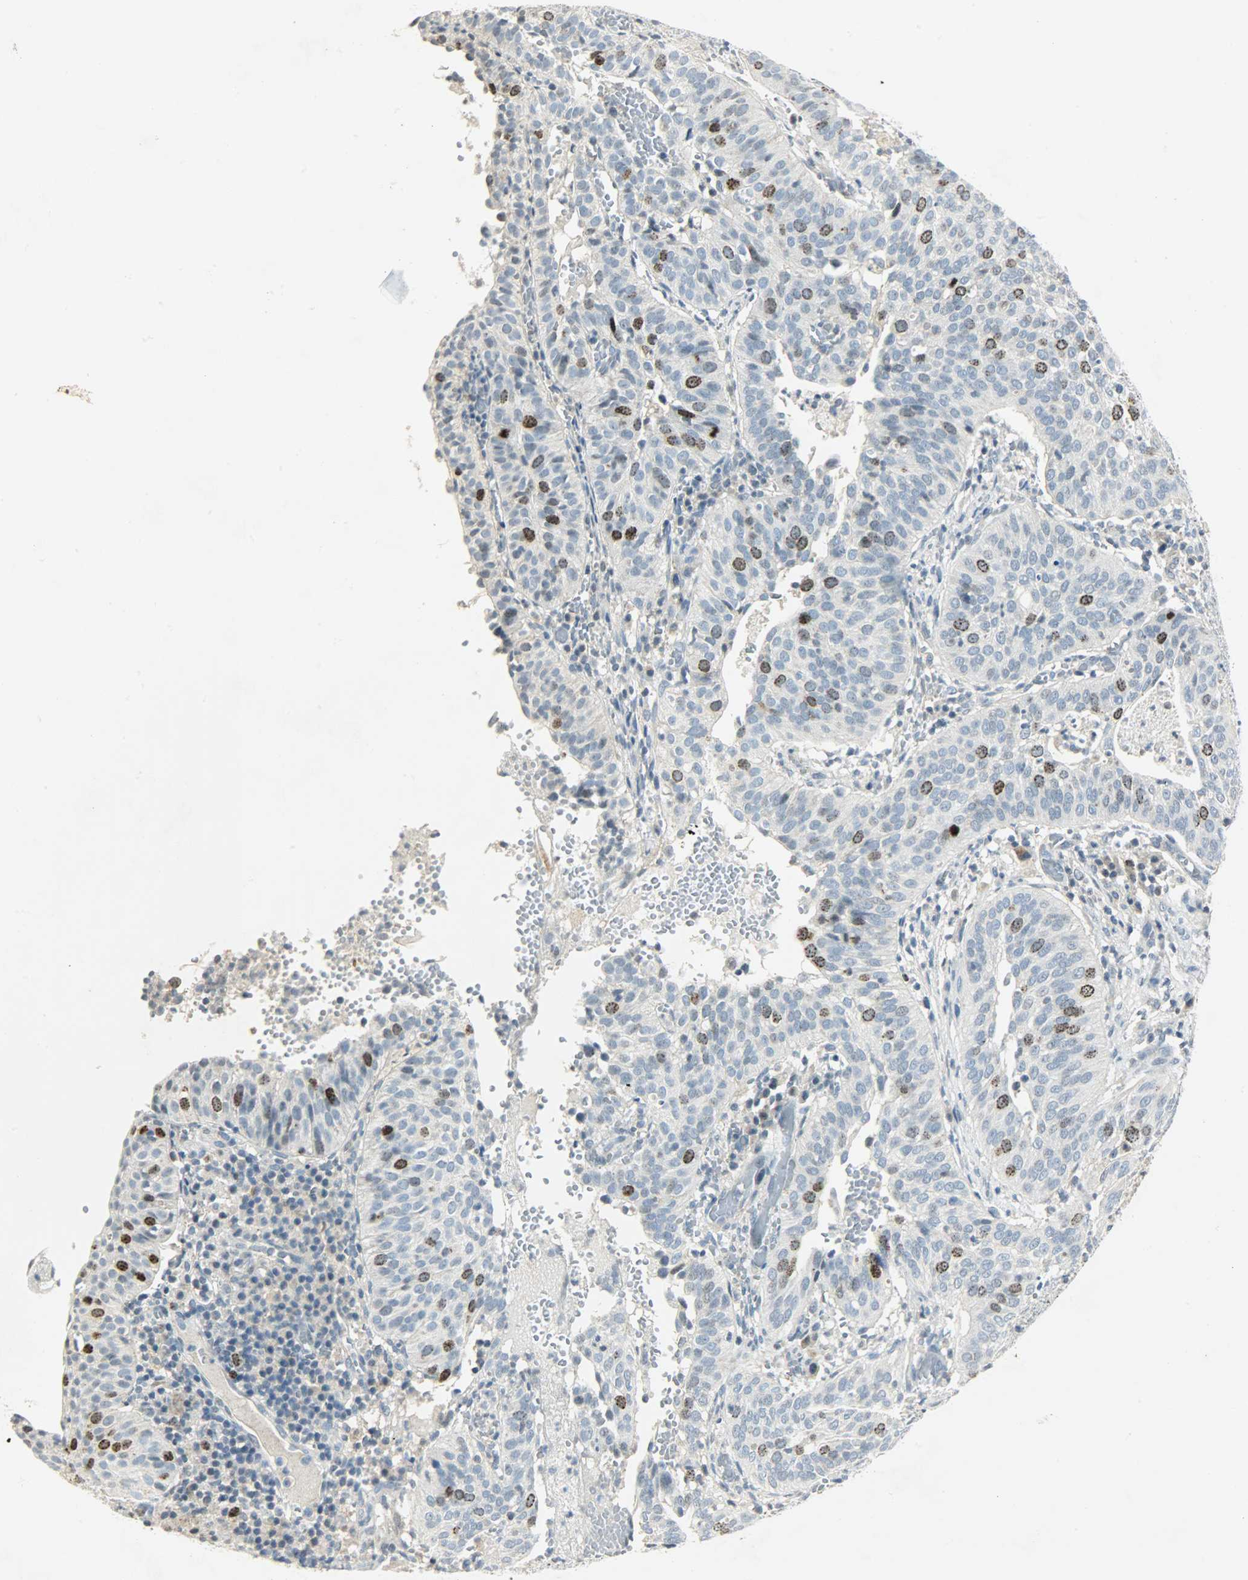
{"staining": {"intensity": "moderate", "quantity": "25%-75%", "location": "nuclear"}, "tissue": "cervical cancer", "cell_type": "Tumor cells", "image_type": "cancer", "snomed": [{"axis": "morphology", "description": "Squamous cell carcinoma, NOS"}, {"axis": "topography", "description": "Cervix"}], "caption": "Immunohistochemistry (IHC) image of neoplastic tissue: human cervical cancer (squamous cell carcinoma) stained using IHC exhibits medium levels of moderate protein expression localized specifically in the nuclear of tumor cells, appearing as a nuclear brown color.", "gene": "AURKB", "patient": {"sex": "female", "age": 39}}